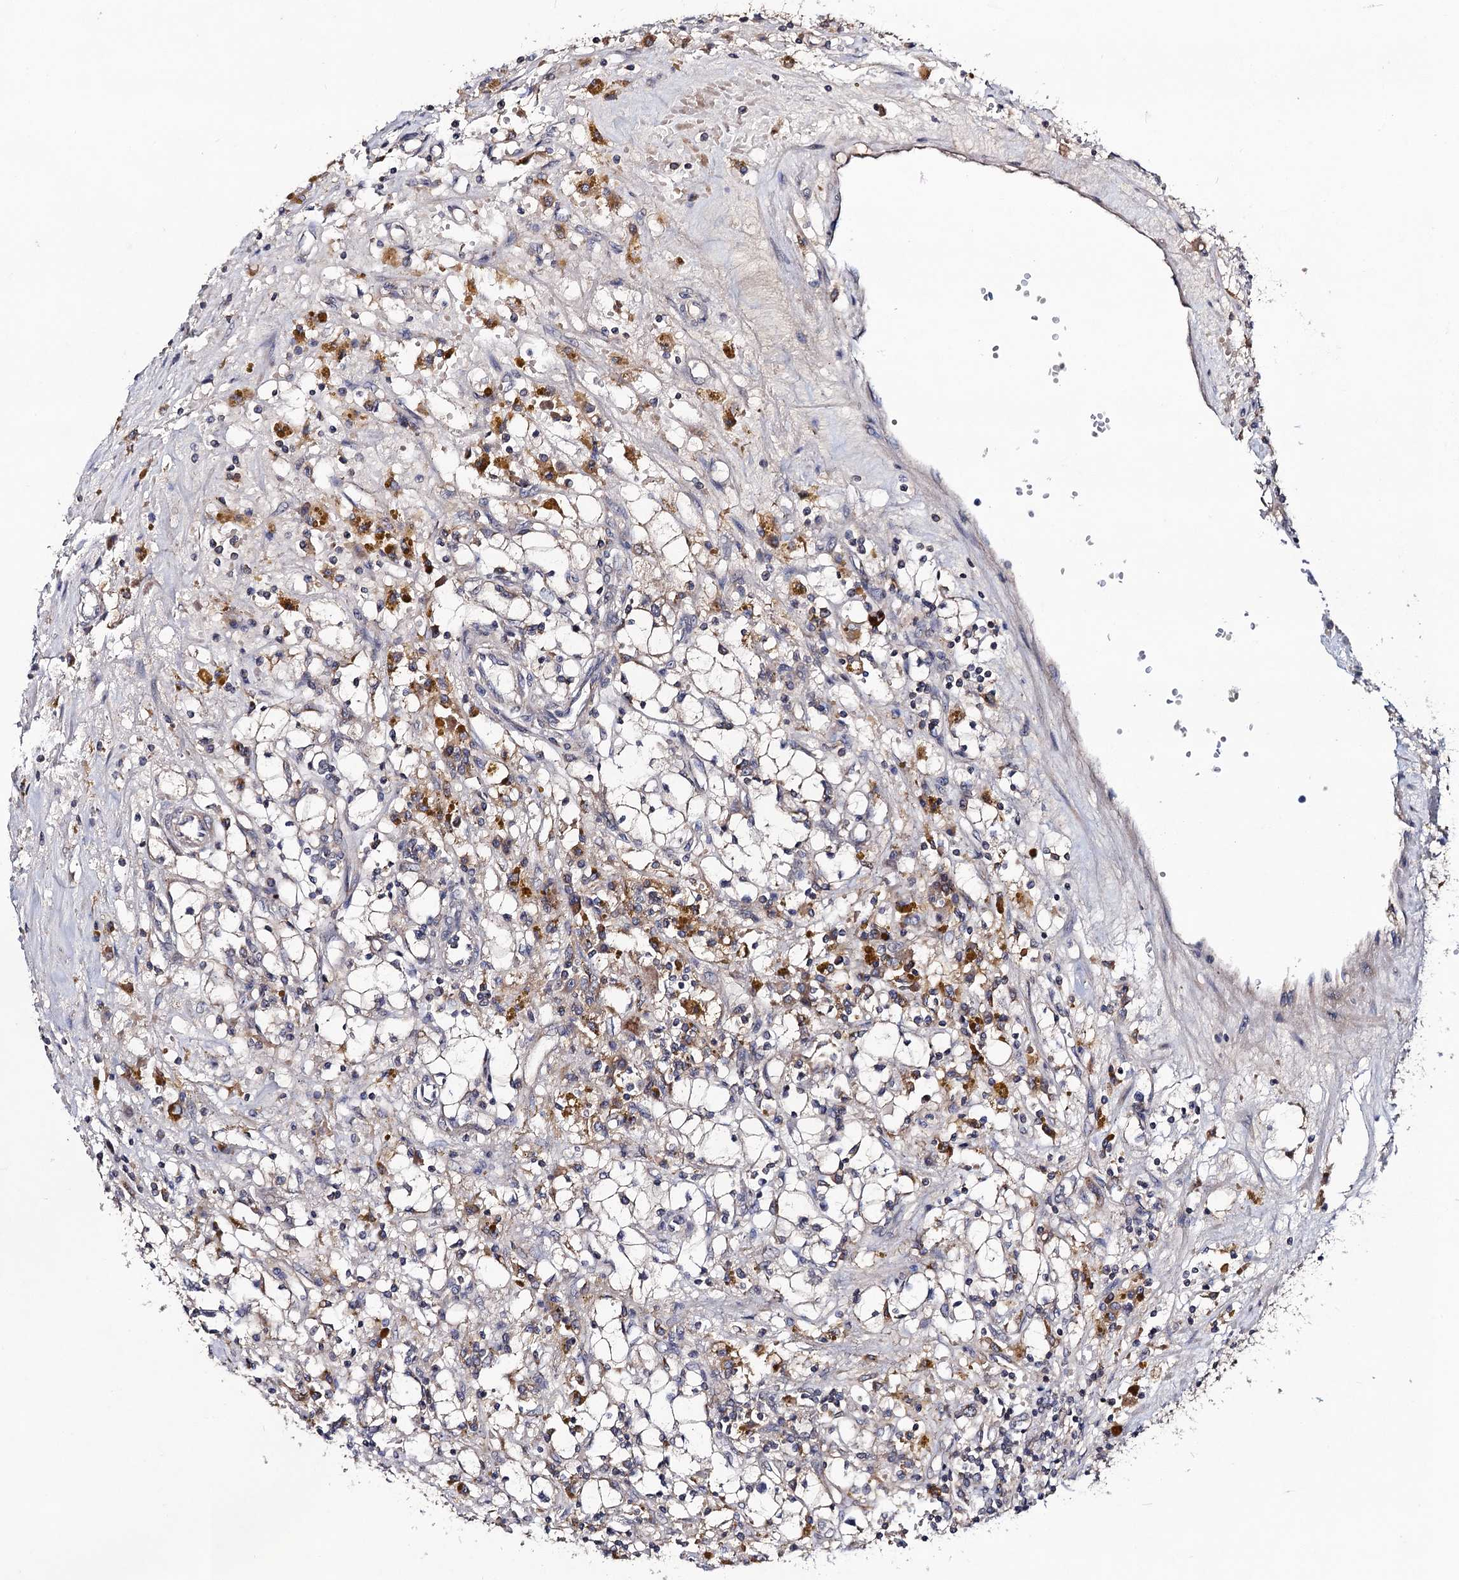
{"staining": {"intensity": "negative", "quantity": "none", "location": "none"}, "tissue": "renal cancer", "cell_type": "Tumor cells", "image_type": "cancer", "snomed": [{"axis": "morphology", "description": "Adenocarcinoma, NOS"}, {"axis": "topography", "description": "Kidney"}], "caption": "Renal cancer was stained to show a protein in brown. There is no significant staining in tumor cells.", "gene": "VPS37D", "patient": {"sex": "male", "age": 56}}